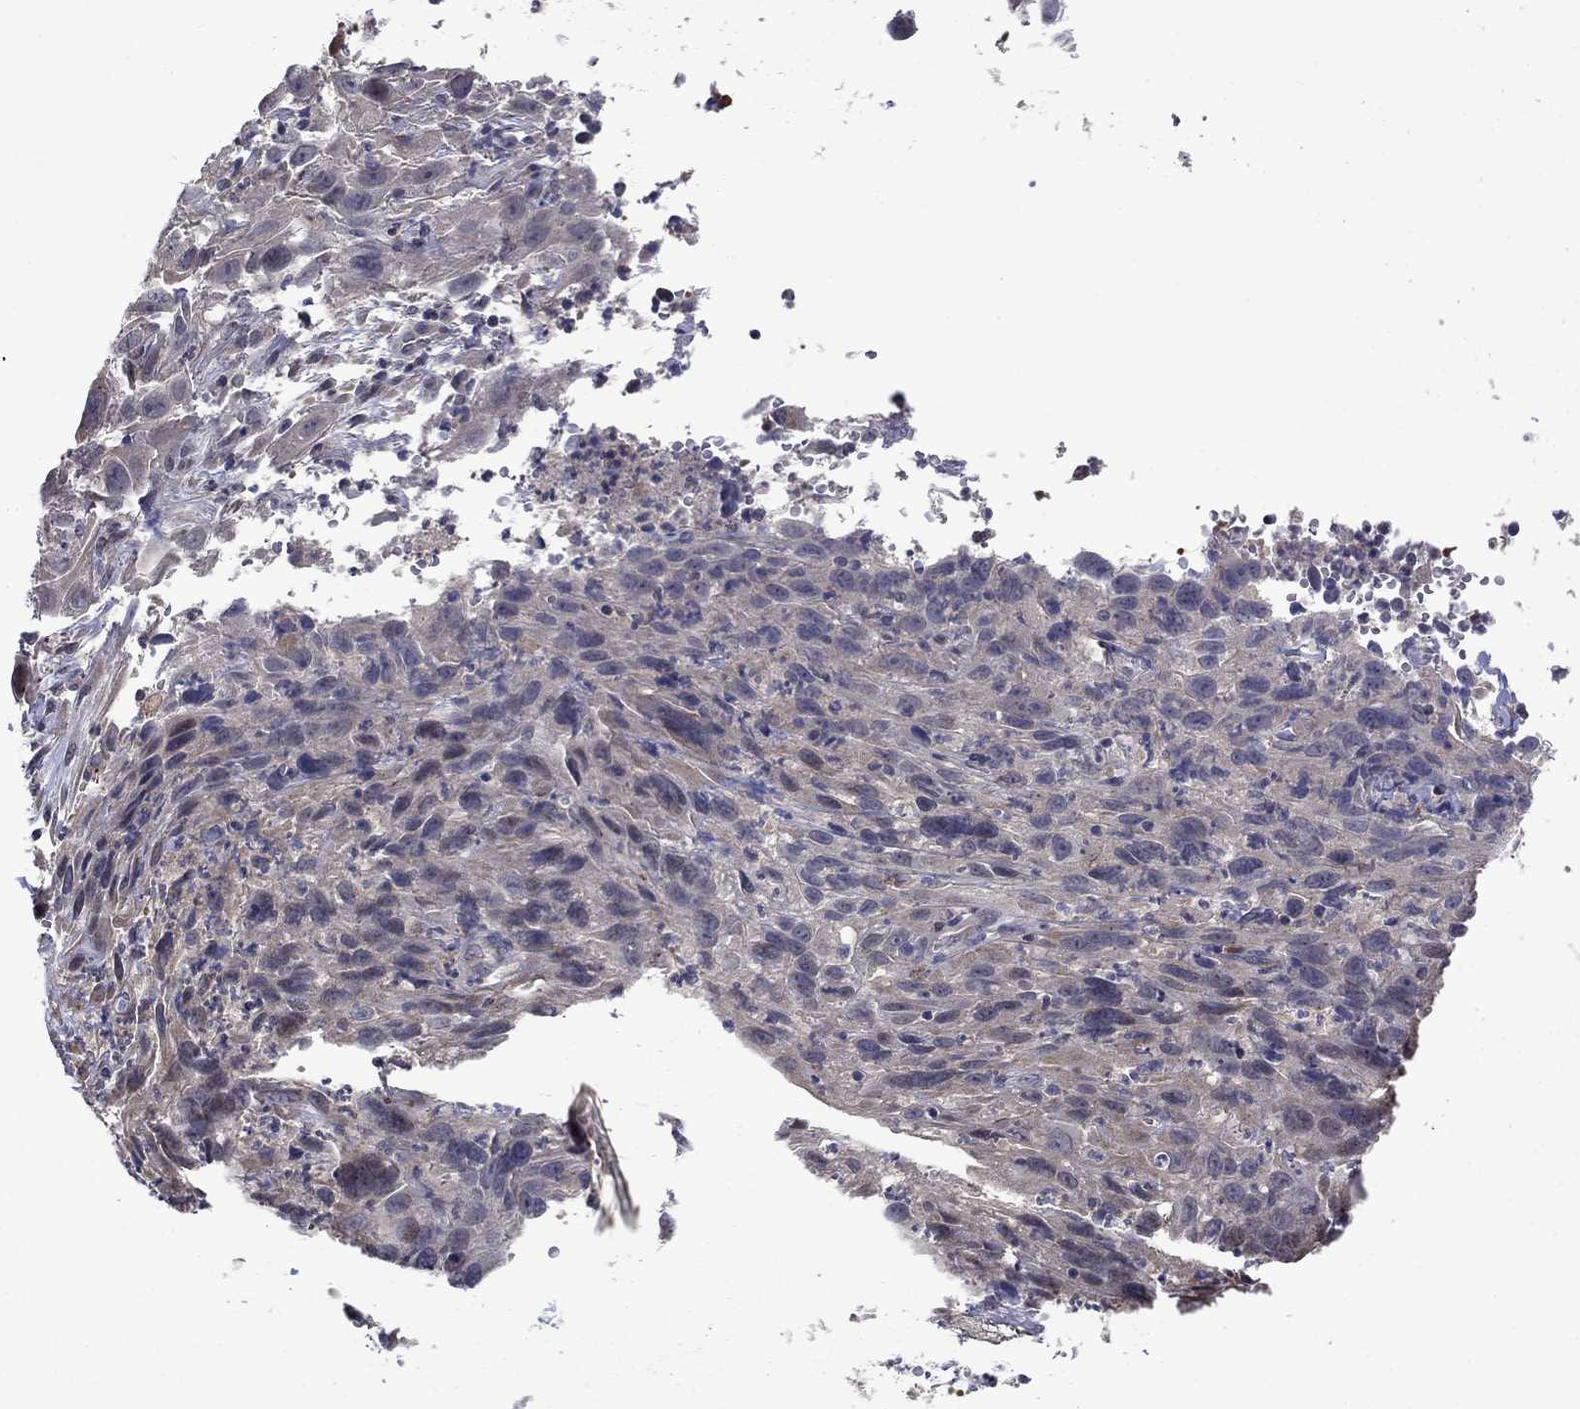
{"staining": {"intensity": "negative", "quantity": "none", "location": "none"}, "tissue": "cervical cancer", "cell_type": "Tumor cells", "image_type": "cancer", "snomed": [{"axis": "morphology", "description": "Squamous cell carcinoma, NOS"}, {"axis": "topography", "description": "Cervix"}], "caption": "Cervical squamous cell carcinoma was stained to show a protein in brown. There is no significant expression in tumor cells.", "gene": "FAM3B", "patient": {"sex": "female", "age": 32}}